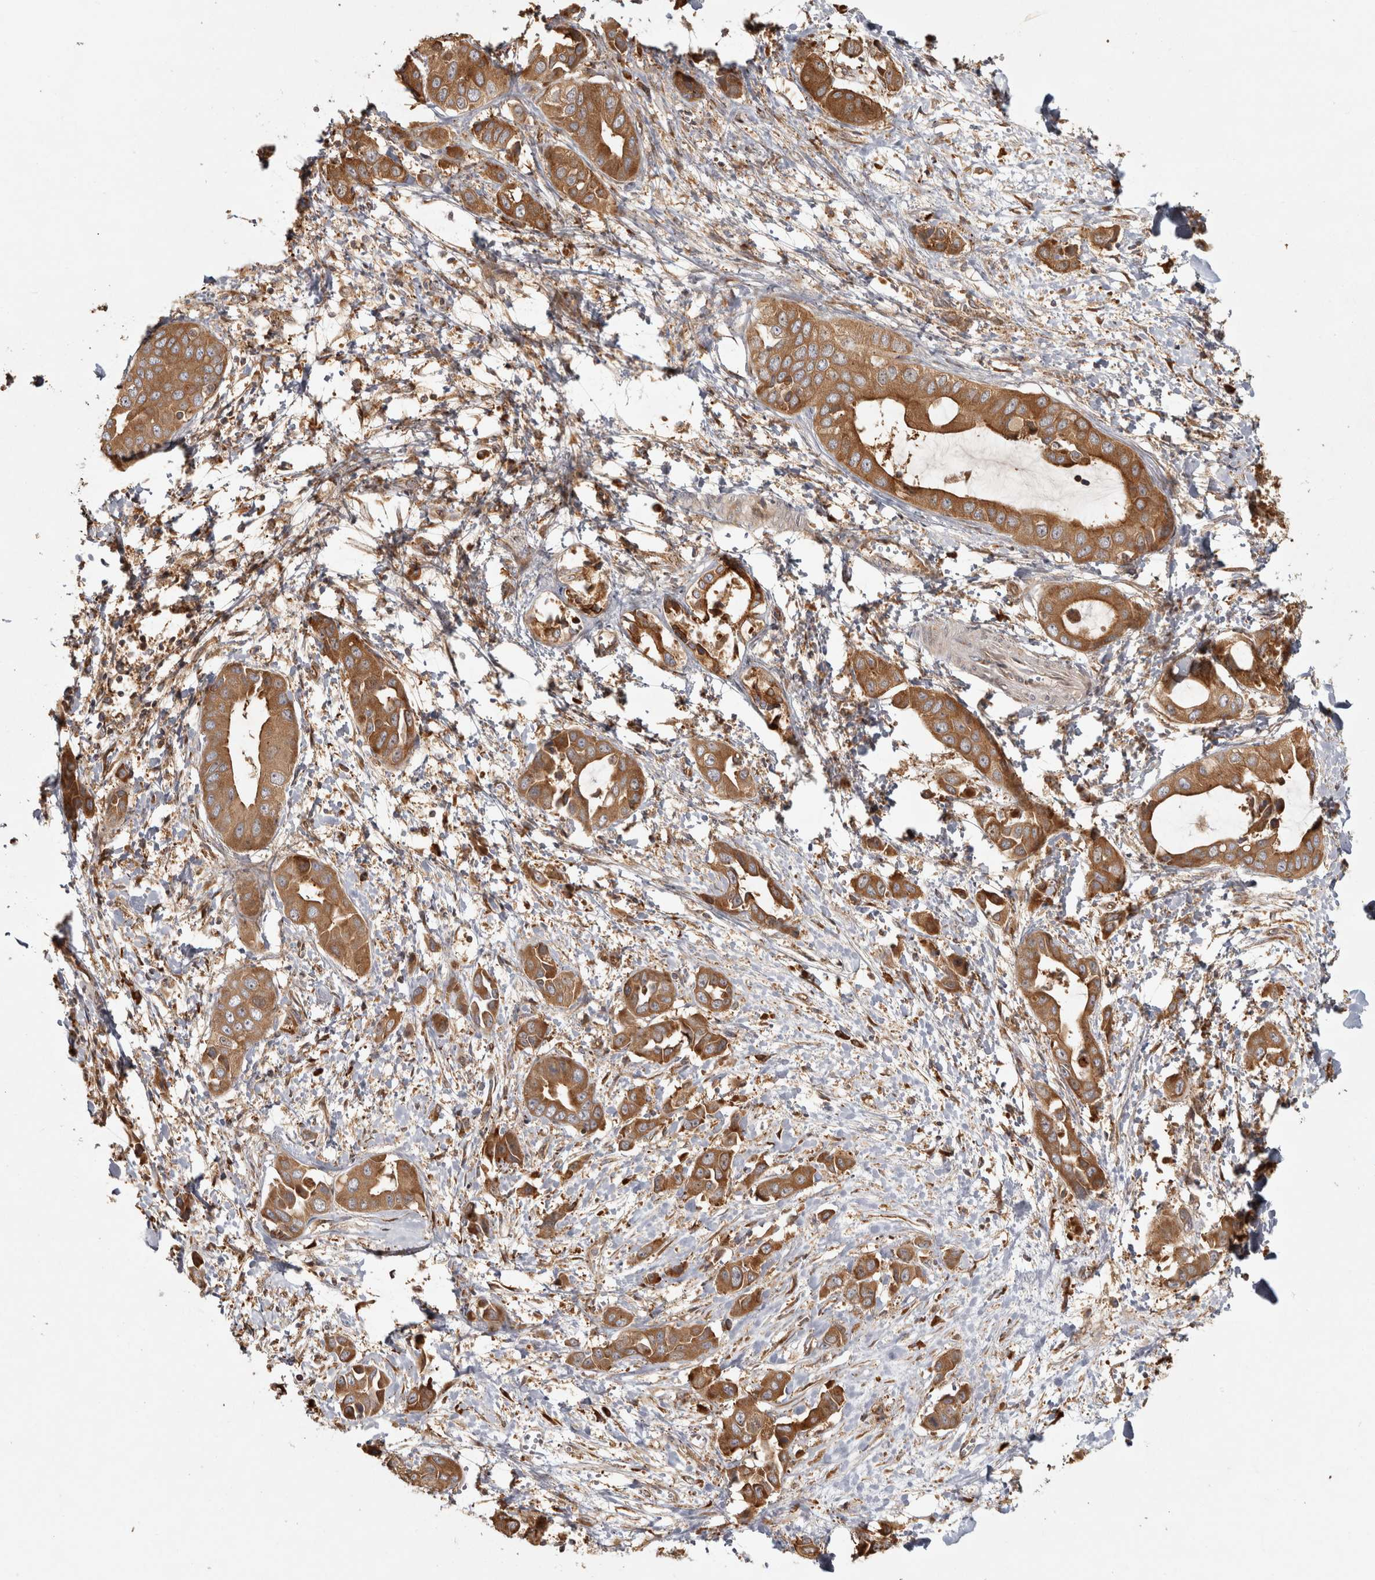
{"staining": {"intensity": "moderate", "quantity": ">75%", "location": "cytoplasmic/membranous"}, "tissue": "liver cancer", "cell_type": "Tumor cells", "image_type": "cancer", "snomed": [{"axis": "morphology", "description": "Cholangiocarcinoma"}, {"axis": "topography", "description": "Liver"}], "caption": "About >75% of tumor cells in human liver cholangiocarcinoma display moderate cytoplasmic/membranous protein staining as visualized by brown immunohistochemical staining.", "gene": "CAMSAP2", "patient": {"sex": "female", "age": 52}}